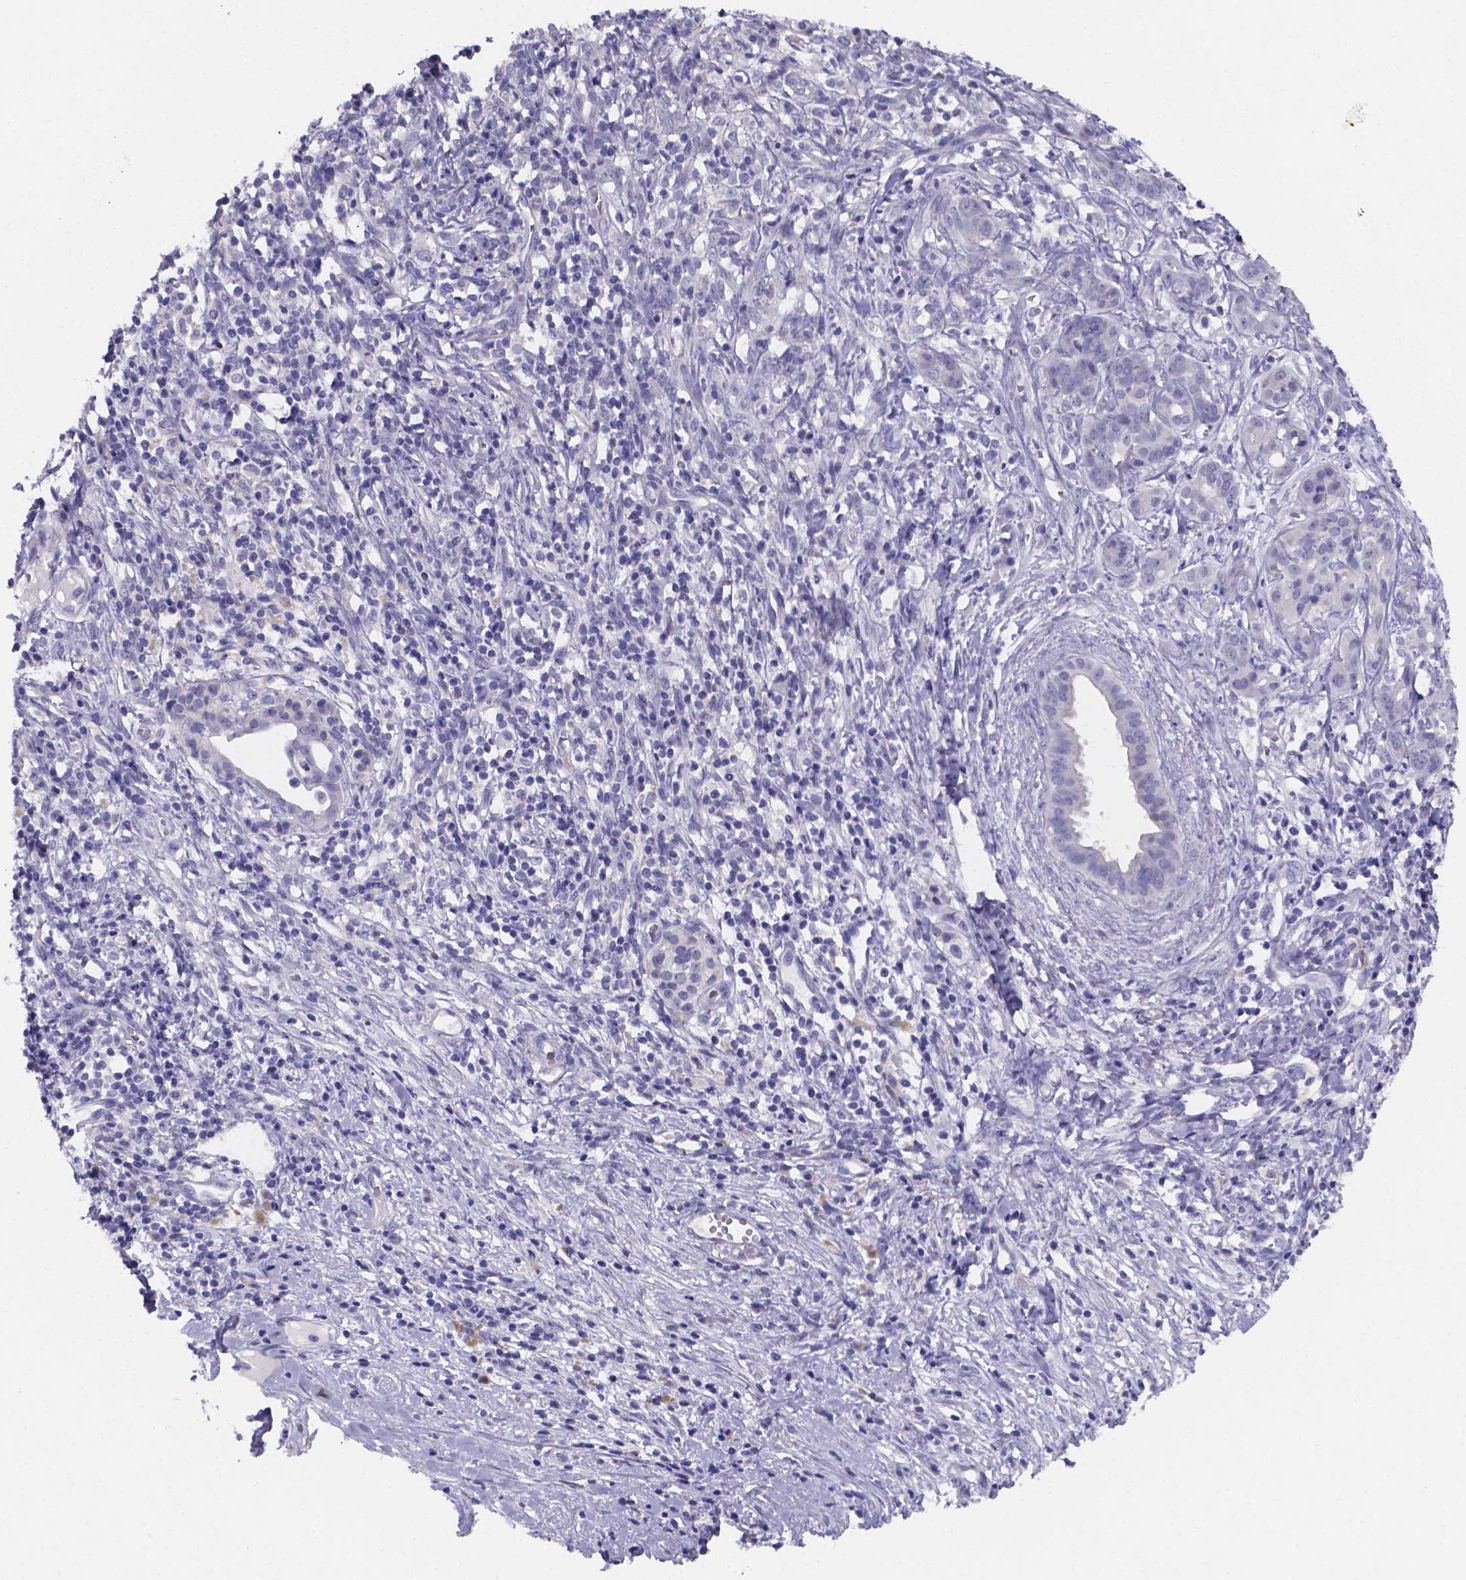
{"staining": {"intensity": "negative", "quantity": "none", "location": "none"}, "tissue": "pancreatic cancer", "cell_type": "Tumor cells", "image_type": "cancer", "snomed": [{"axis": "morphology", "description": "Adenocarcinoma, NOS"}, {"axis": "topography", "description": "Pancreas"}], "caption": "Human pancreatic cancer (adenocarcinoma) stained for a protein using immunohistochemistry reveals no staining in tumor cells.", "gene": "PAH", "patient": {"sex": "male", "age": 61}}